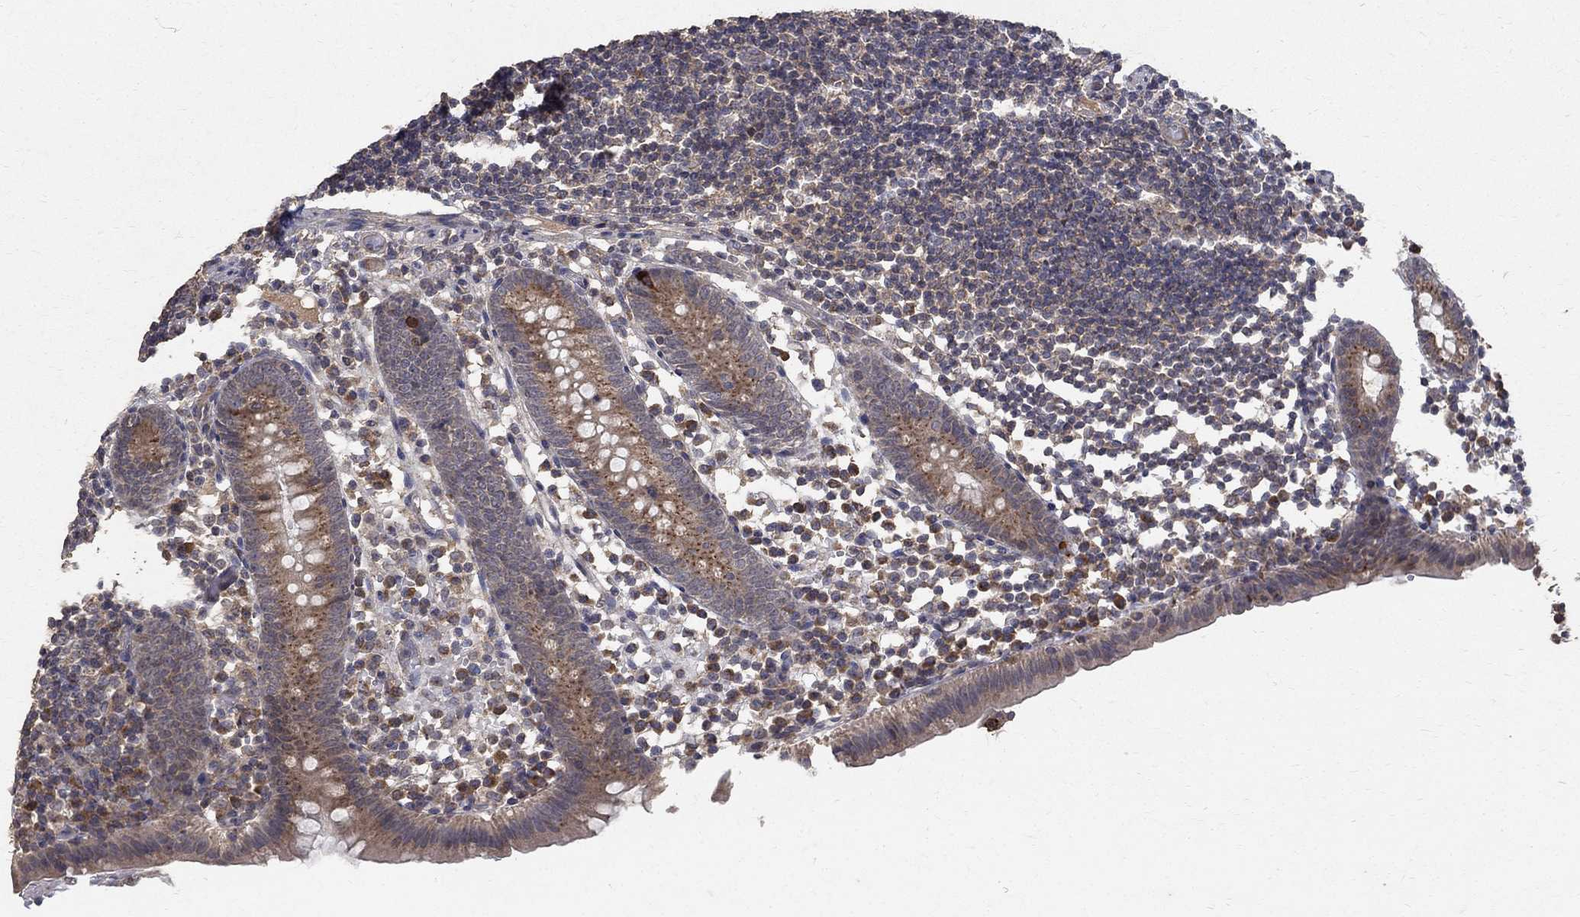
{"staining": {"intensity": "moderate", "quantity": "25%-75%", "location": "cytoplasmic/membranous"}, "tissue": "appendix", "cell_type": "Glandular cells", "image_type": "normal", "snomed": [{"axis": "morphology", "description": "Normal tissue, NOS"}, {"axis": "topography", "description": "Appendix"}], "caption": "Glandular cells show medium levels of moderate cytoplasmic/membranous expression in about 25%-75% of cells in normal appendix. The staining is performed using DAB (3,3'-diaminobenzidine) brown chromogen to label protein expression. The nuclei are counter-stained blue using hematoxylin.", "gene": "C17orf75", "patient": {"sex": "female", "age": 40}}